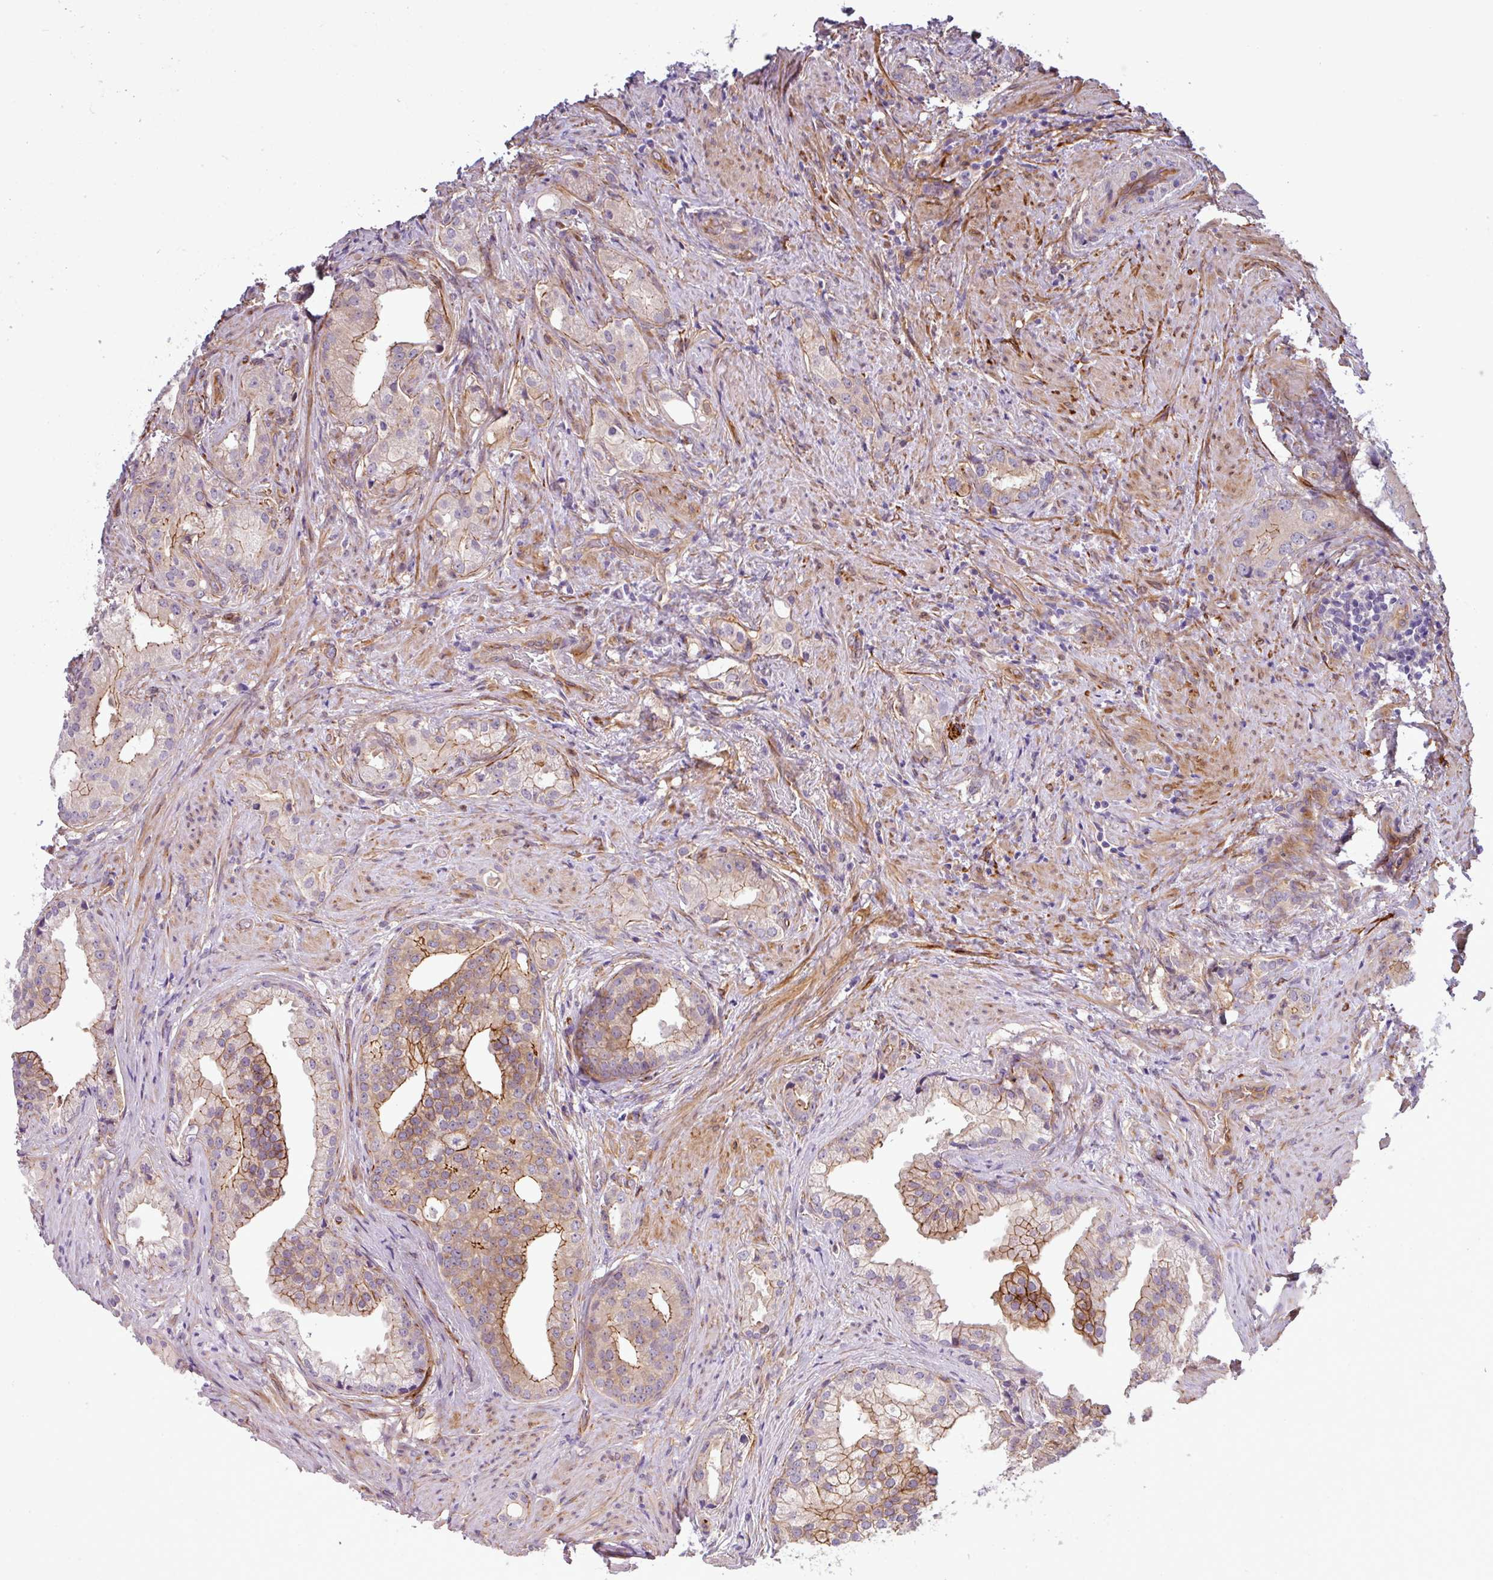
{"staining": {"intensity": "moderate", "quantity": "25%-75%", "location": "cytoplasmic/membranous"}, "tissue": "prostate cancer", "cell_type": "Tumor cells", "image_type": "cancer", "snomed": [{"axis": "morphology", "description": "Adenocarcinoma, Low grade"}, {"axis": "topography", "description": "Prostate"}], "caption": "Adenocarcinoma (low-grade) (prostate) tissue displays moderate cytoplasmic/membranous positivity in approximately 25%-75% of tumor cells (DAB IHC with brightfield microscopy, high magnification).", "gene": "PARD6A", "patient": {"sex": "male", "age": 71}}